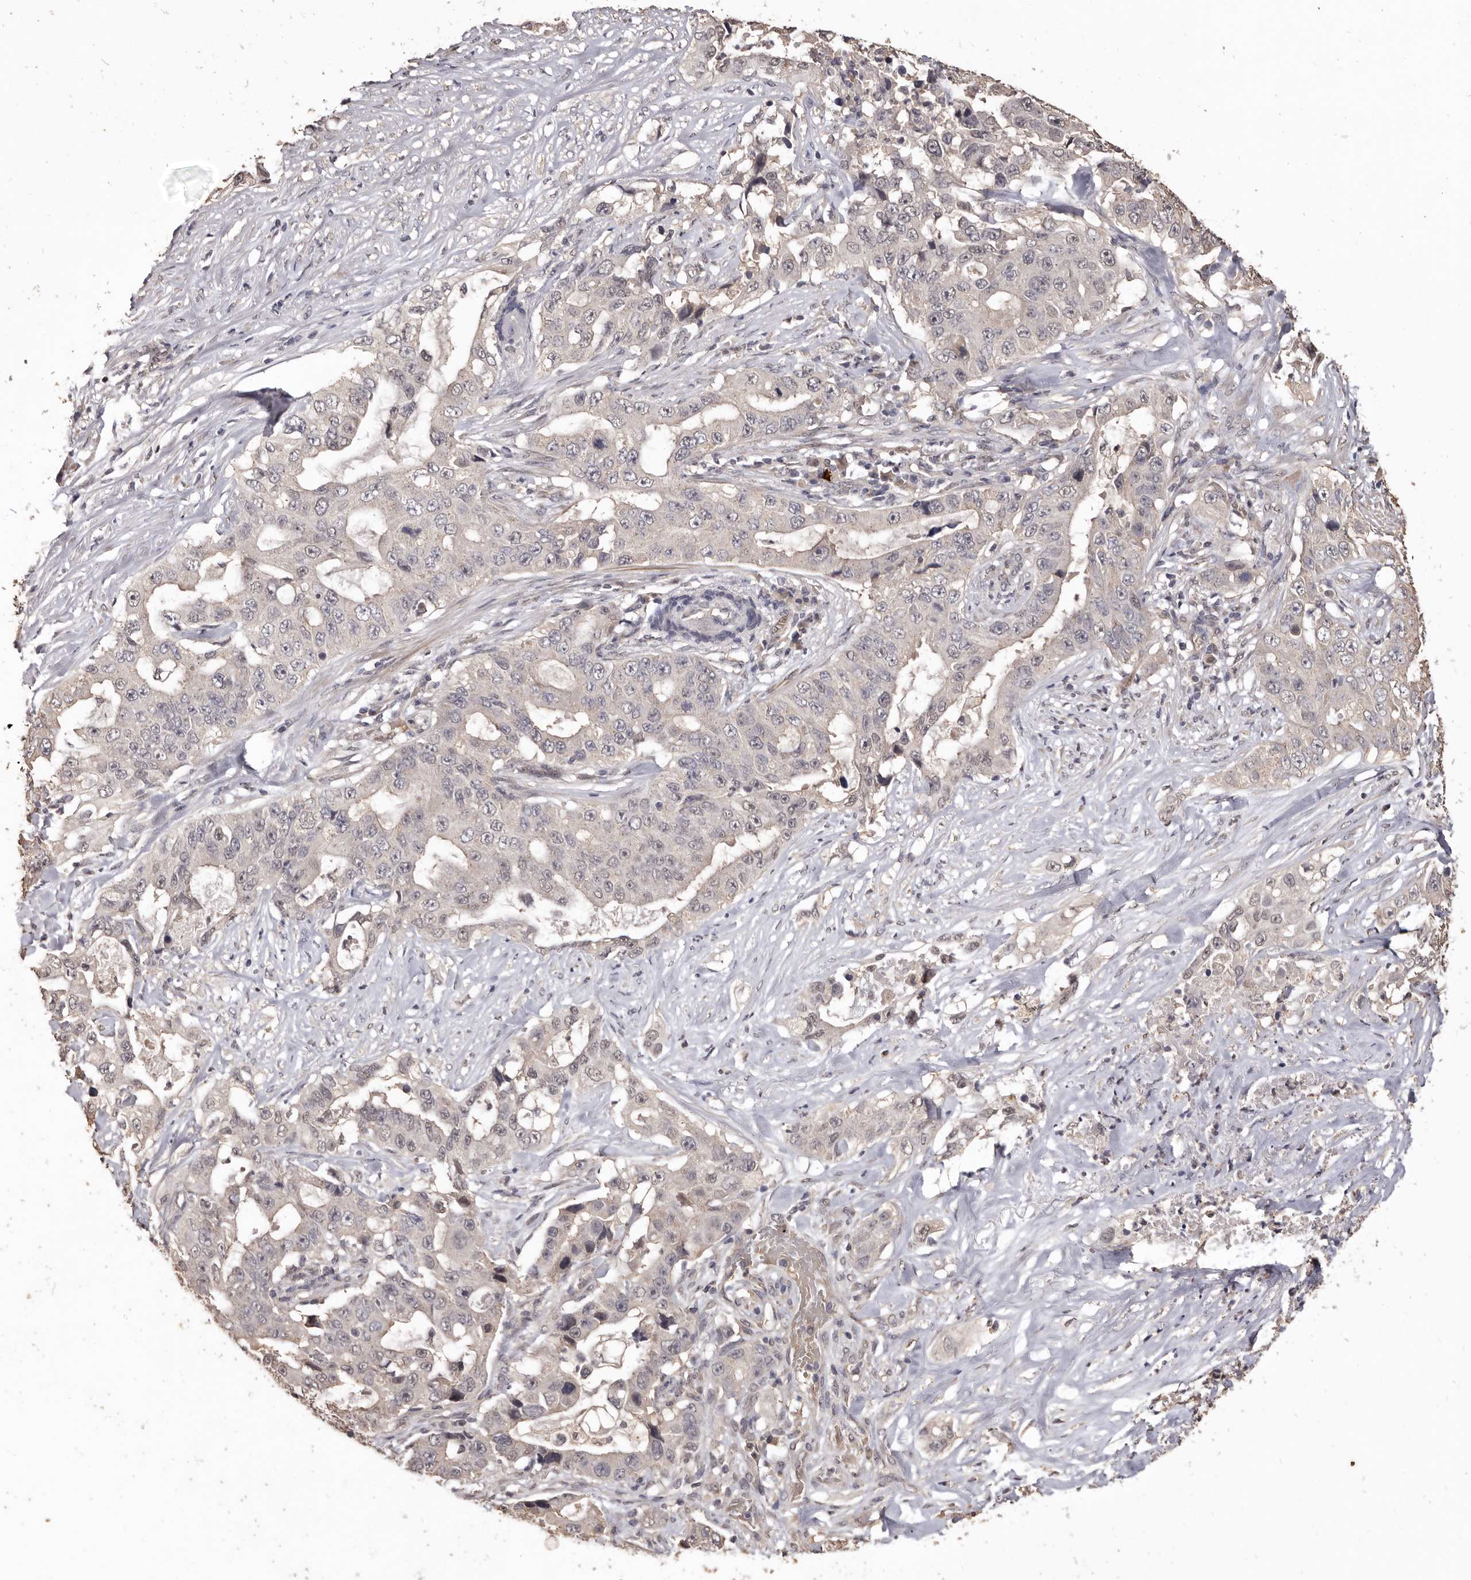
{"staining": {"intensity": "negative", "quantity": "none", "location": "none"}, "tissue": "lung cancer", "cell_type": "Tumor cells", "image_type": "cancer", "snomed": [{"axis": "morphology", "description": "Adenocarcinoma, NOS"}, {"axis": "topography", "description": "Lung"}], "caption": "High power microscopy image of an IHC photomicrograph of lung adenocarcinoma, revealing no significant positivity in tumor cells. The staining is performed using DAB (3,3'-diaminobenzidine) brown chromogen with nuclei counter-stained in using hematoxylin.", "gene": "INAVA", "patient": {"sex": "female", "age": 51}}